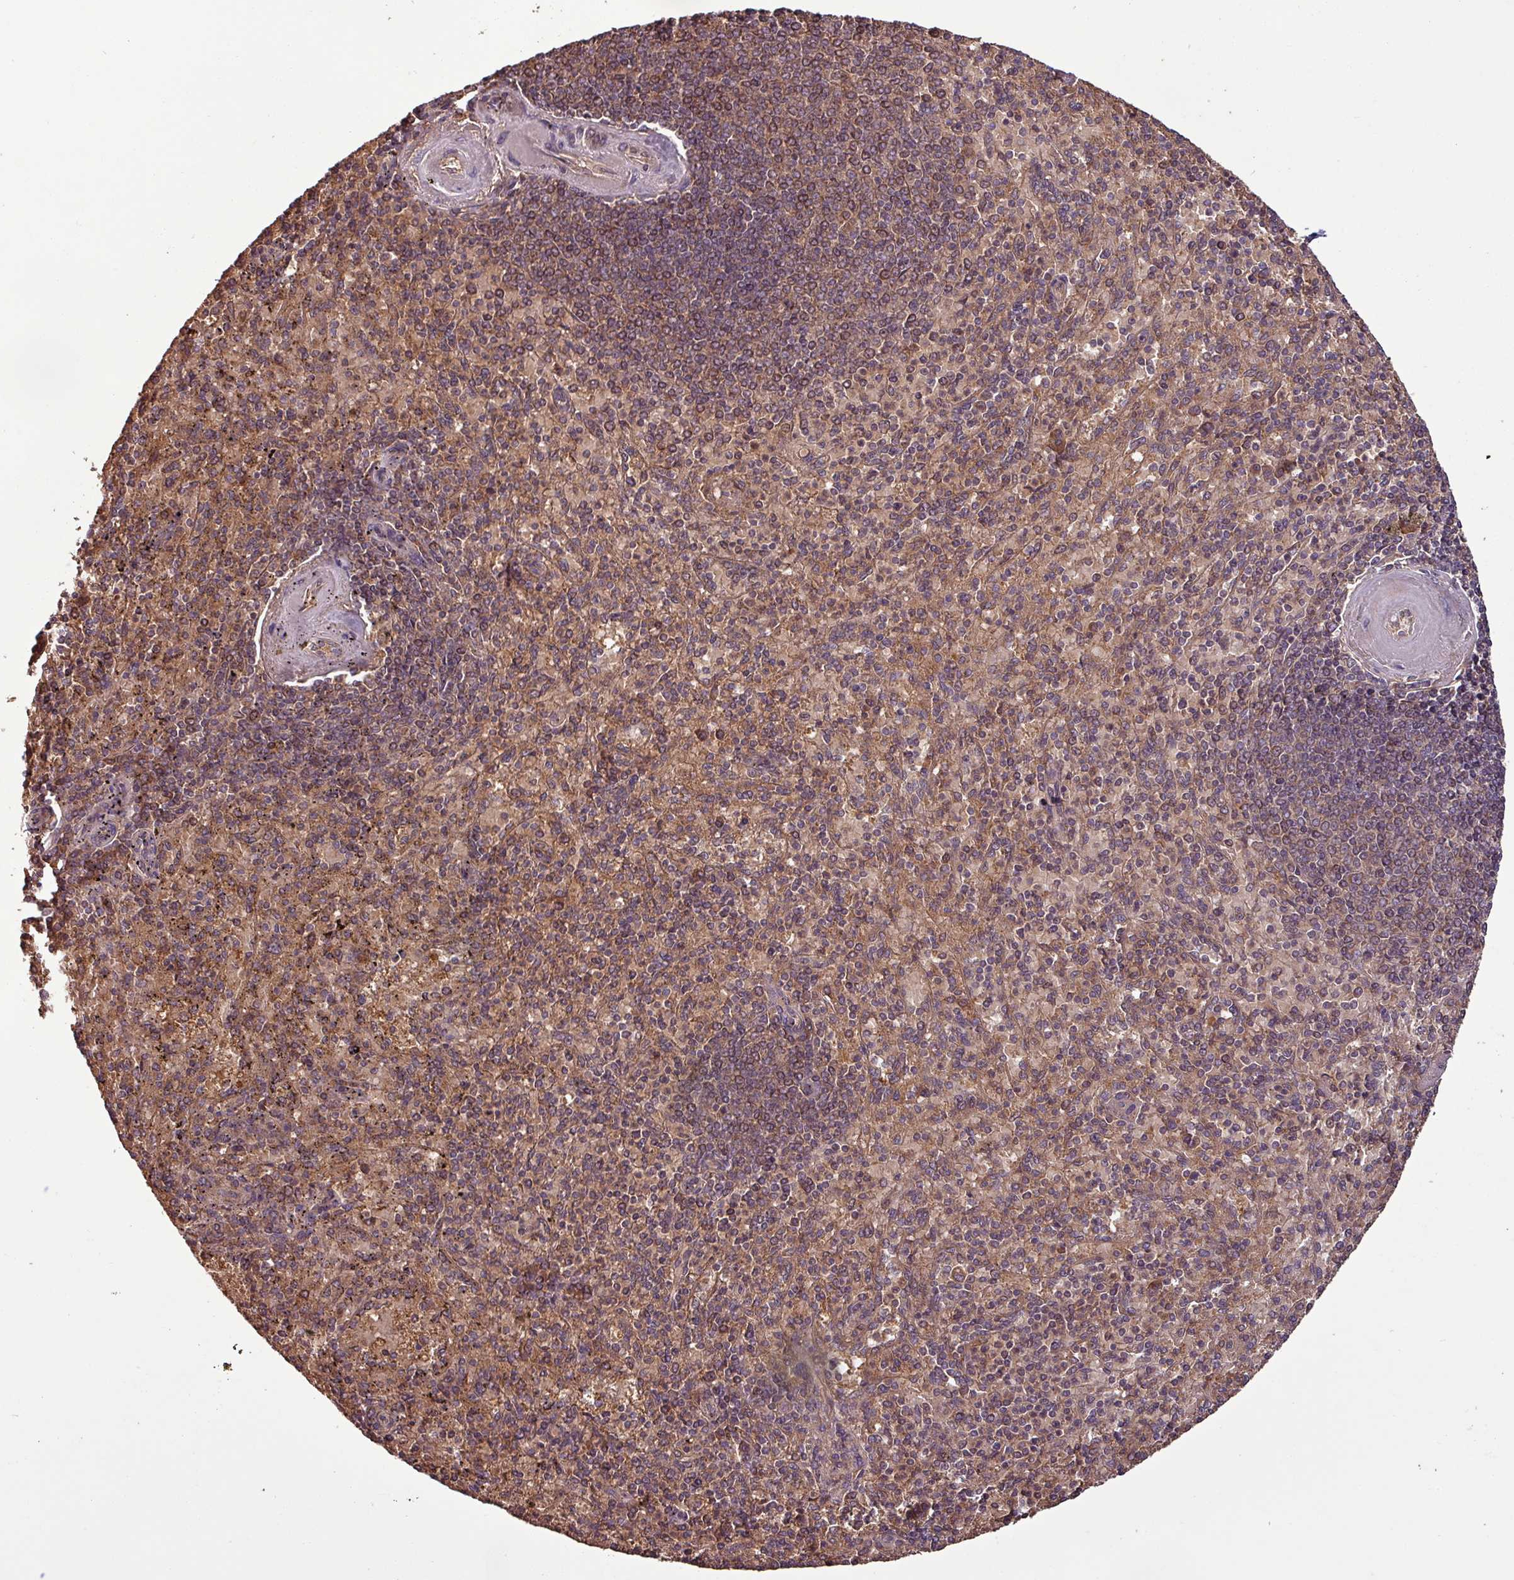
{"staining": {"intensity": "moderate", "quantity": ">75%", "location": "cytoplasmic/membranous,nuclear"}, "tissue": "spleen", "cell_type": "Cells in red pulp", "image_type": "normal", "snomed": [{"axis": "morphology", "description": "Normal tissue, NOS"}, {"axis": "topography", "description": "Spleen"}], "caption": "Protein staining reveals moderate cytoplasmic/membranous,nuclear expression in approximately >75% of cells in red pulp in unremarkable spleen.", "gene": "NT5C3A", "patient": {"sex": "male", "age": 82}}